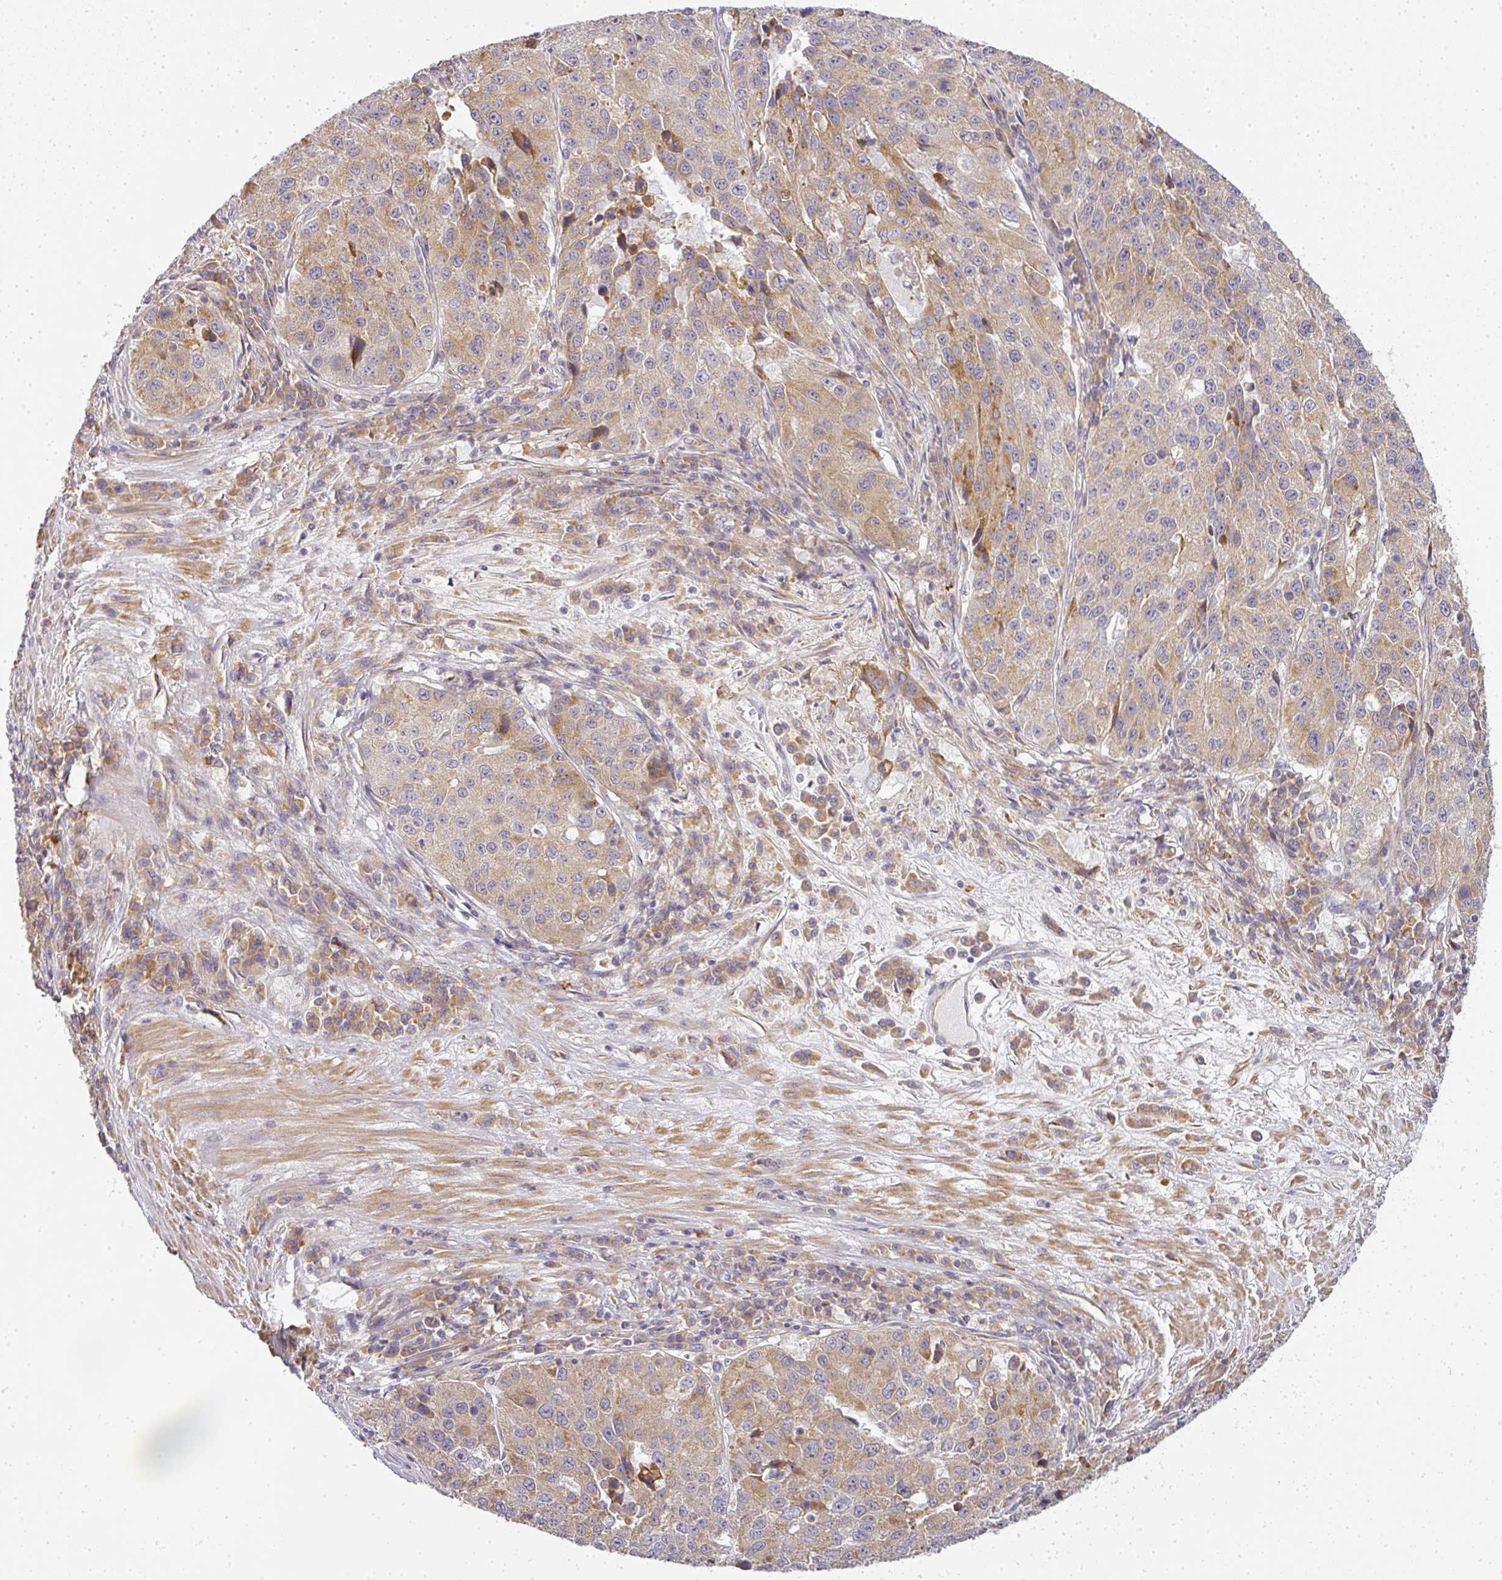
{"staining": {"intensity": "moderate", "quantity": "25%-75%", "location": "cytoplasmic/membranous"}, "tissue": "stomach cancer", "cell_type": "Tumor cells", "image_type": "cancer", "snomed": [{"axis": "morphology", "description": "Adenocarcinoma, NOS"}, {"axis": "topography", "description": "Stomach"}], "caption": "A histopathology image of stomach cancer (adenocarcinoma) stained for a protein shows moderate cytoplasmic/membranous brown staining in tumor cells.", "gene": "MED19", "patient": {"sex": "male", "age": 71}}